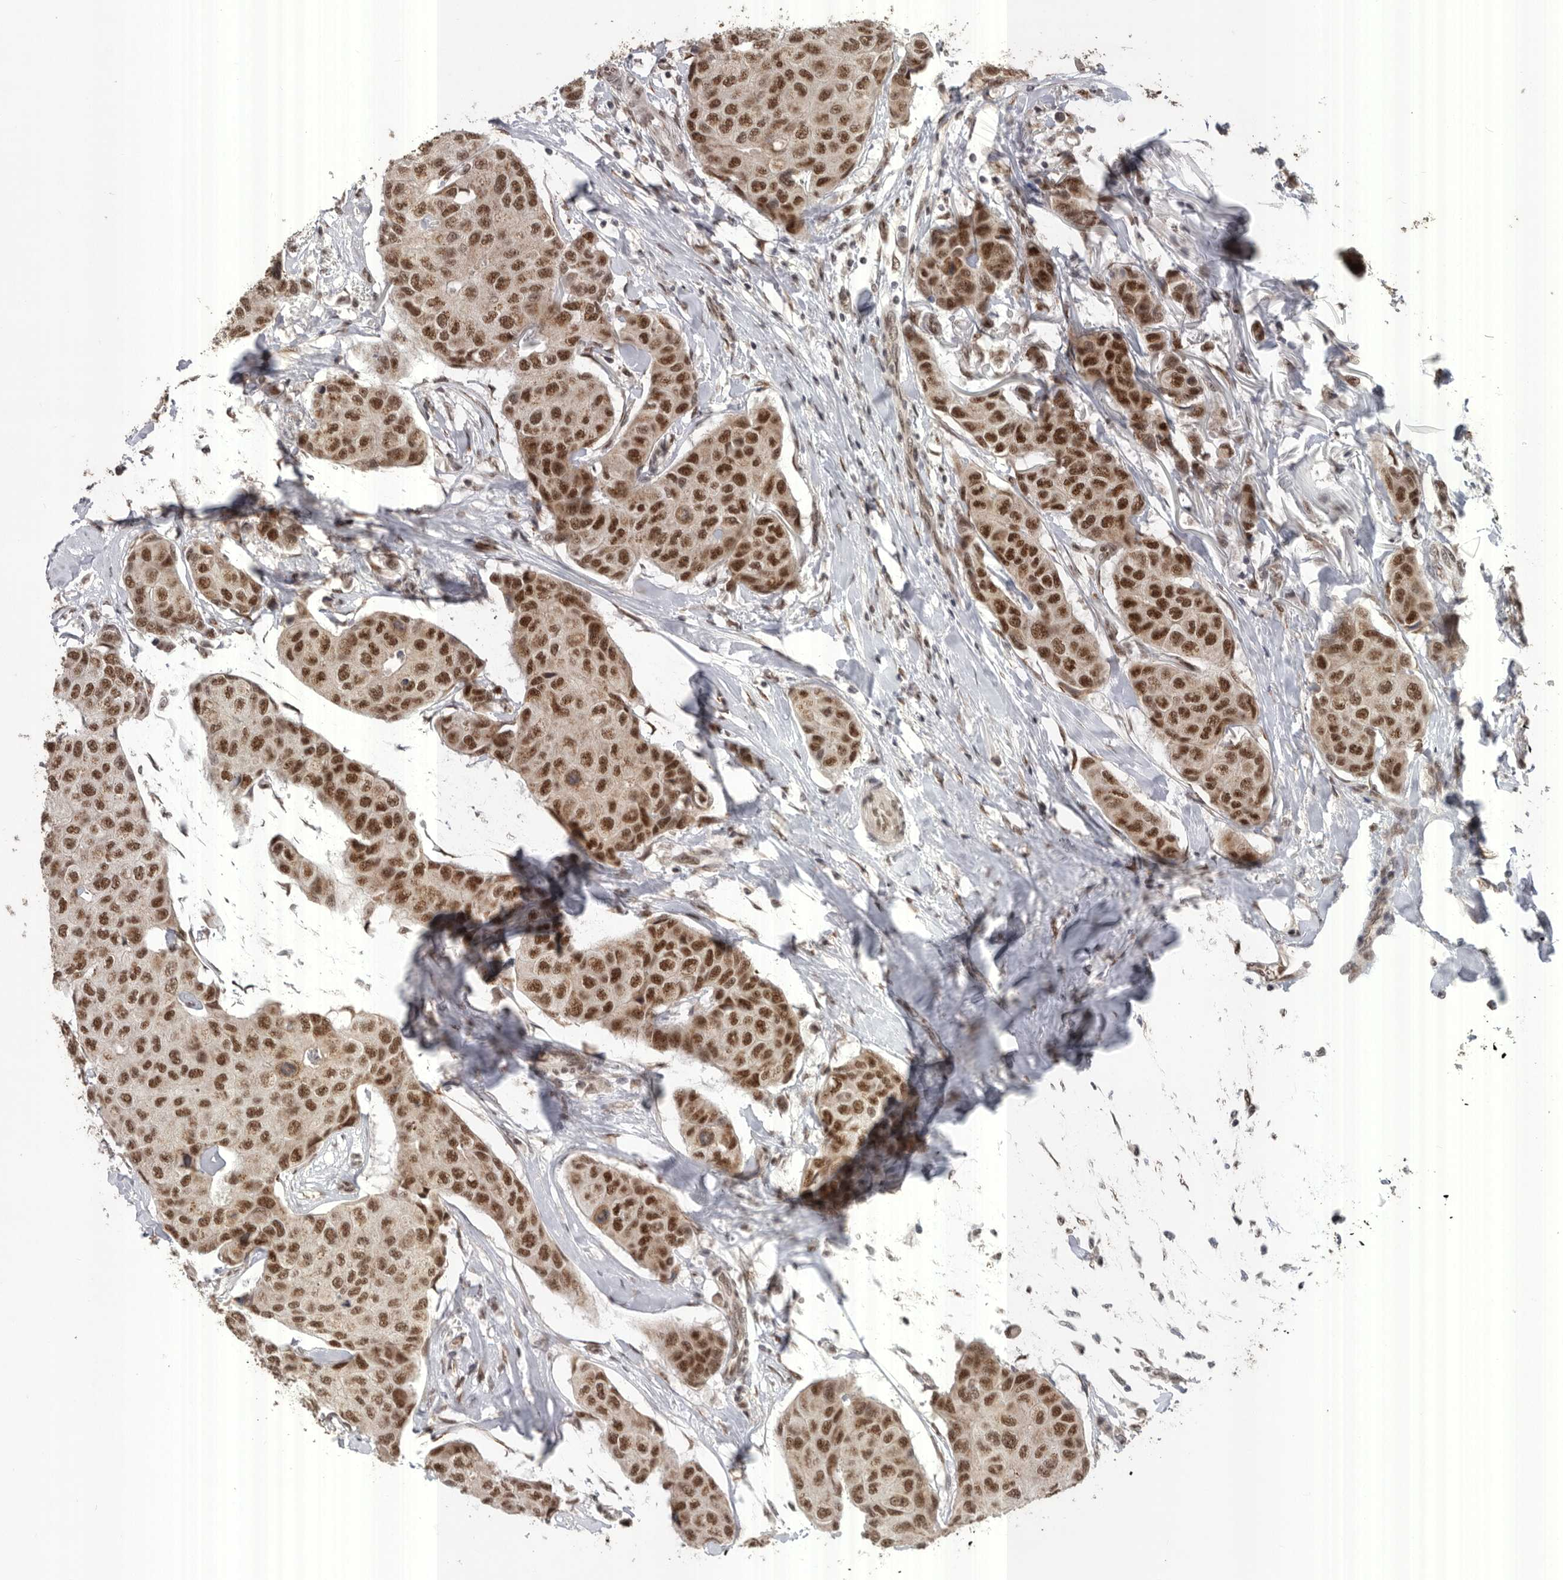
{"staining": {"intensity": "strong", "quantity": ">75%", "location": "nuclear"}, "tissue": "breast cancer", "cell_type": "Tumor cells", "image_type": "cancer", "snomed": [{"axis": "morphology", "description": "Duct carcinoma"}, {"axis": "topography", "description": "Breast"}], "caption": "Immunohistochemical staining of breast cancer (intraductal carcinoma) displays high levels of strong nuclear protein staining in approximately >75% of tumor cells.", "gene": "PPP1R10", "patient": {"sex": "female", "age": 80}}